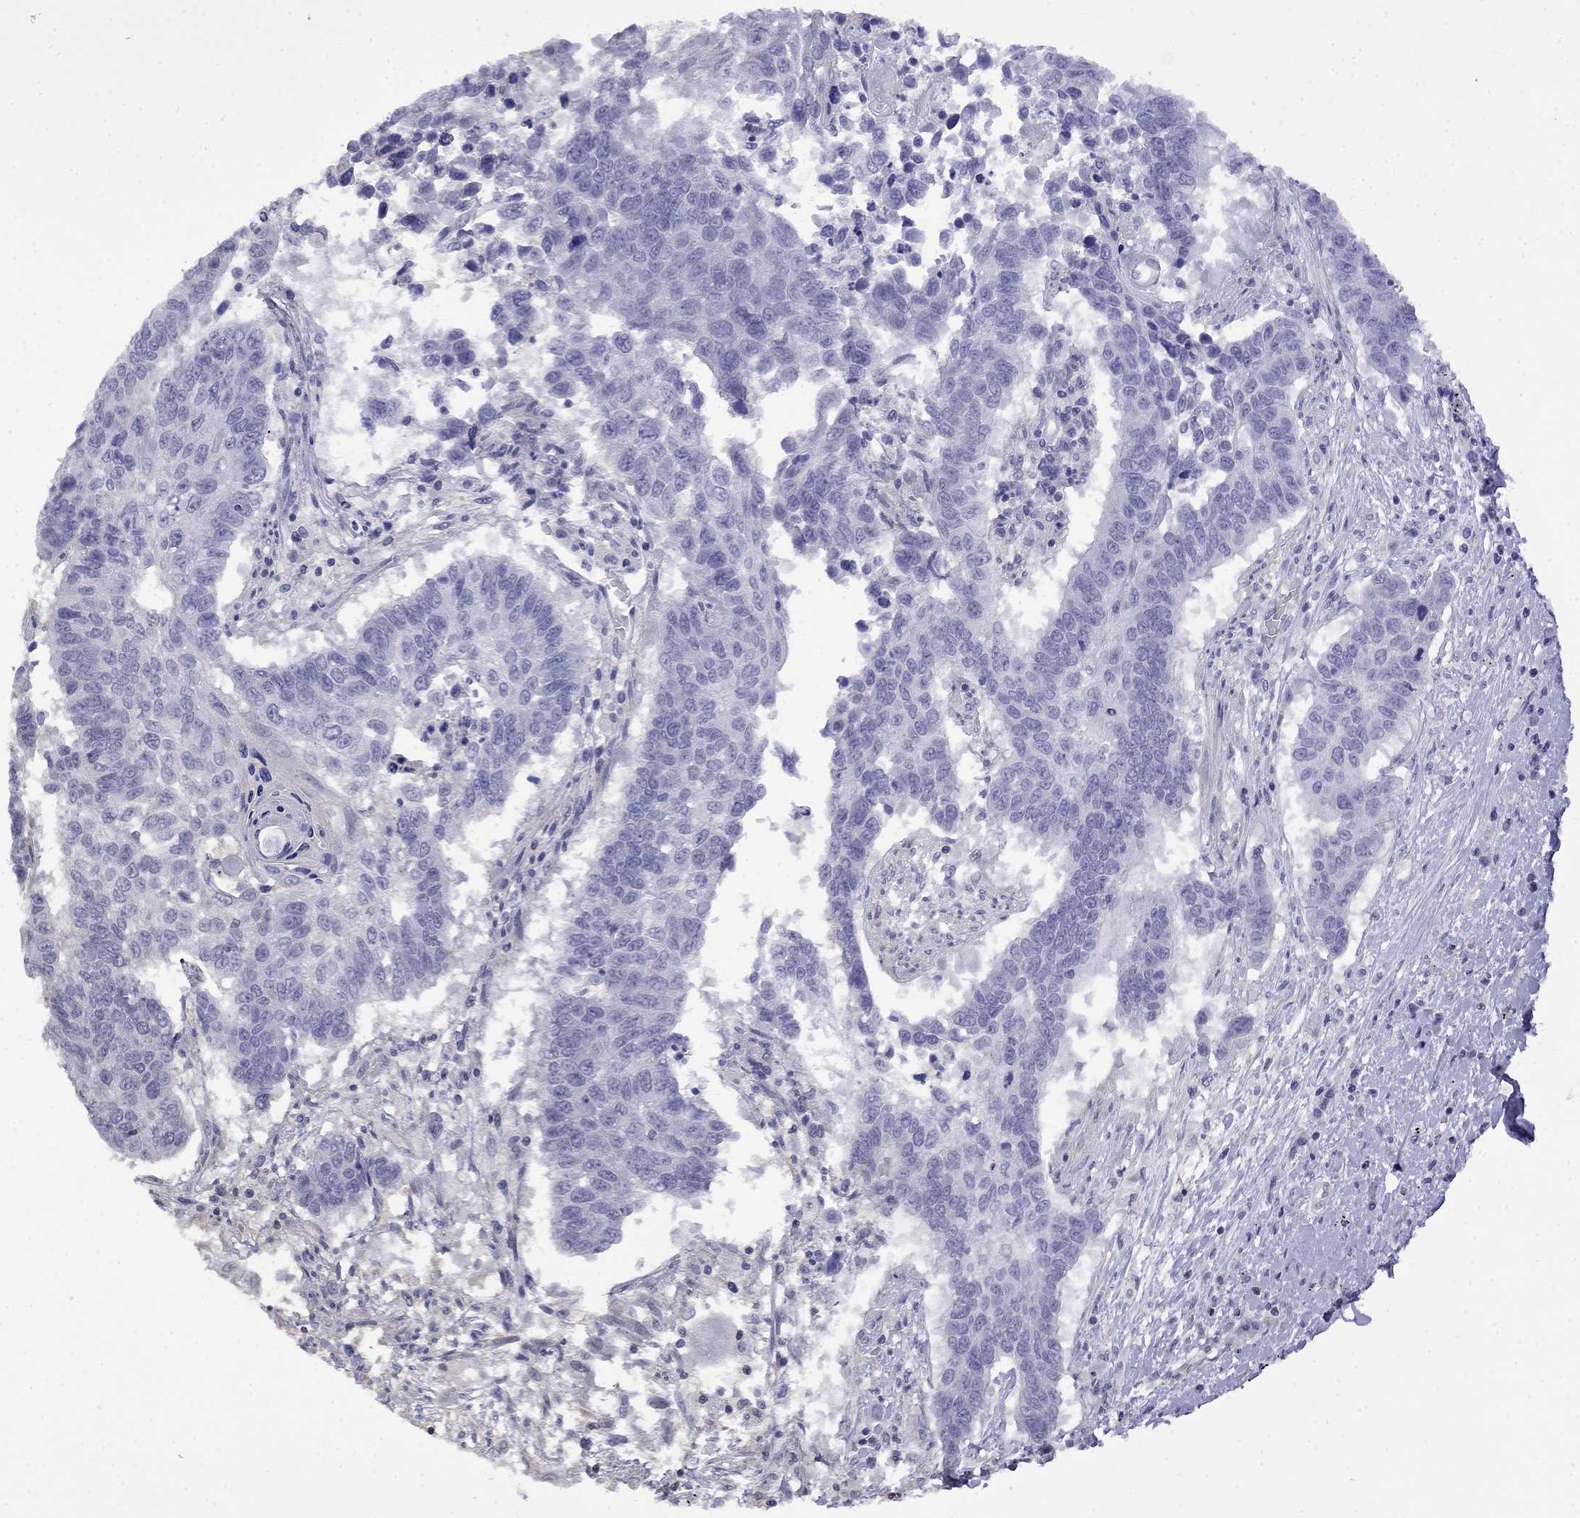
{"staining": {"intensity": "negative", "quantity": "none", "location": "none"}, "tissue": "lung cancer", "cell_type": "Tumor cells", "image_type": "cancer", "snomed": [{"axis": "morphology", "description": "Squamous cell carcinoma, NOS"}, {"axis": "topography", "description": "Lung"}], "caption": "Immunohistochemical staining of lung cancer demonstrates no significant positivity in tumor cells. (Brightfield microscopy of DAB IHC at high magnification).", "gene": "GUCA1B", "patient": {"sex": "male", "age": 73}}